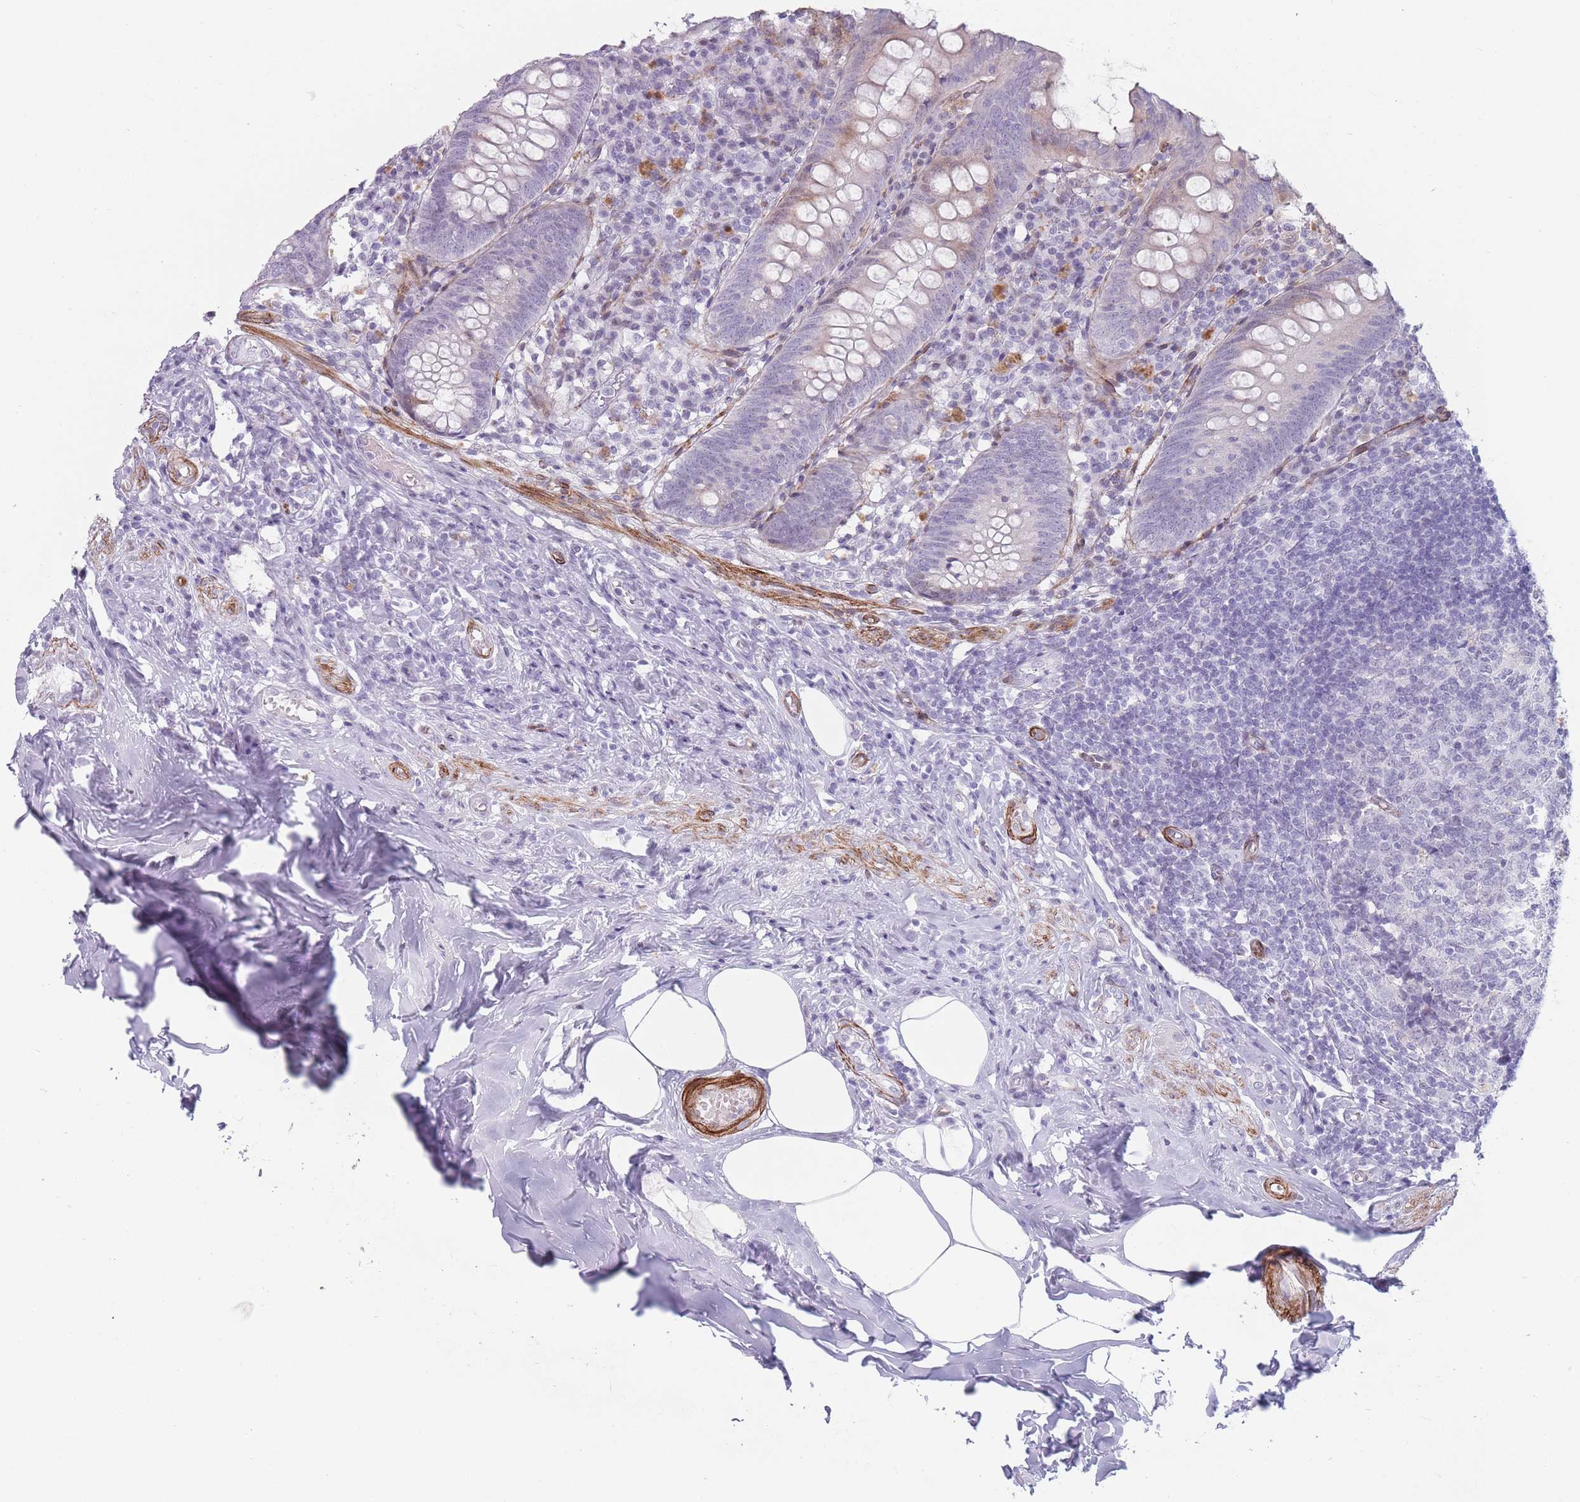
{"staining": {"intensity": "weak", "quantity": "<25%", "location": "cytoplasmic/membranous"}, "tissue": "appendix", "cell_type": "Glandular cells", "image_type": "normal", "snomed": [{"axis": "morphology", "description": "Normal tissue, NOS"}, {"axis": "topography", "description": "Appendix"}], "caption": "Normal appendix was stained to show a protein in brown. There is no significant expression in glandular cells. (Immunohistochemistry (ihc), brightfield microscopy, high magnification).", "gene": "IFNA10", "patient": {"sex": "female", "age": 54}}